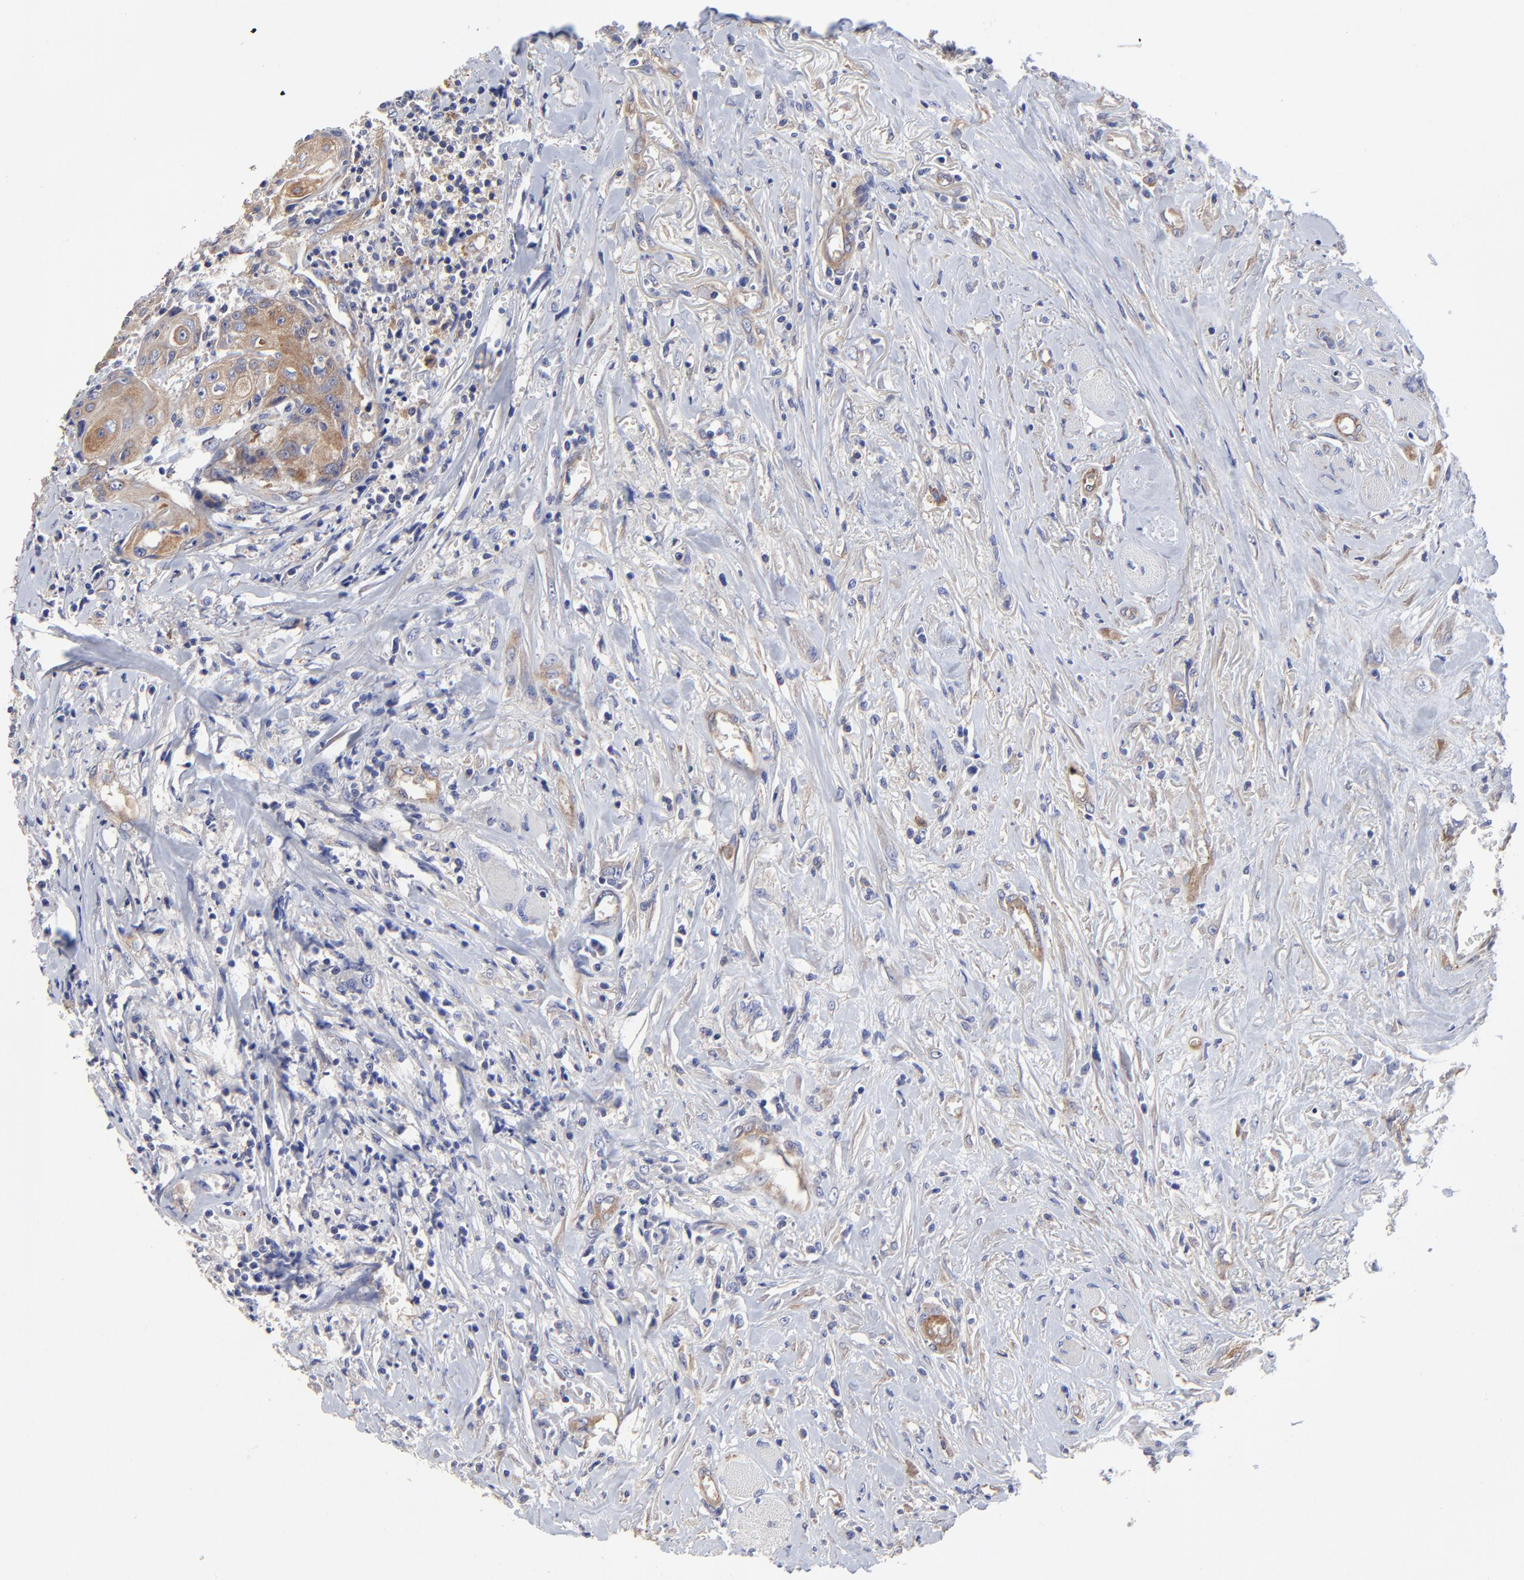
{"staining": {"intensity": "moderate", "quantity": ">75%", "location": "cytoplasmic/membranous"}, "tissue": "head and neck cancer", "cell_type": "Tumor cells", "image_type": "cancer", "snomed": [{"axis": "morphology", "description": "Squamous cell carcinoma, NOS"}, {"axis": "topography", "description": "Oral tissue"}, {"axis": "topography", "description": "Head-Neck"}], "caption": "Tumor cells reveal medium levels of moderate cytoplasmic/membranous expression in approximately >75% of cells in human squamous cell carcinoma (head and neck). (DAB (3,3'-diaminobenzidine) = brown stain, brightfield microscopy at high magnification).", "gene": "SULF2", "patient": {"sex": "female", "age": 82}}